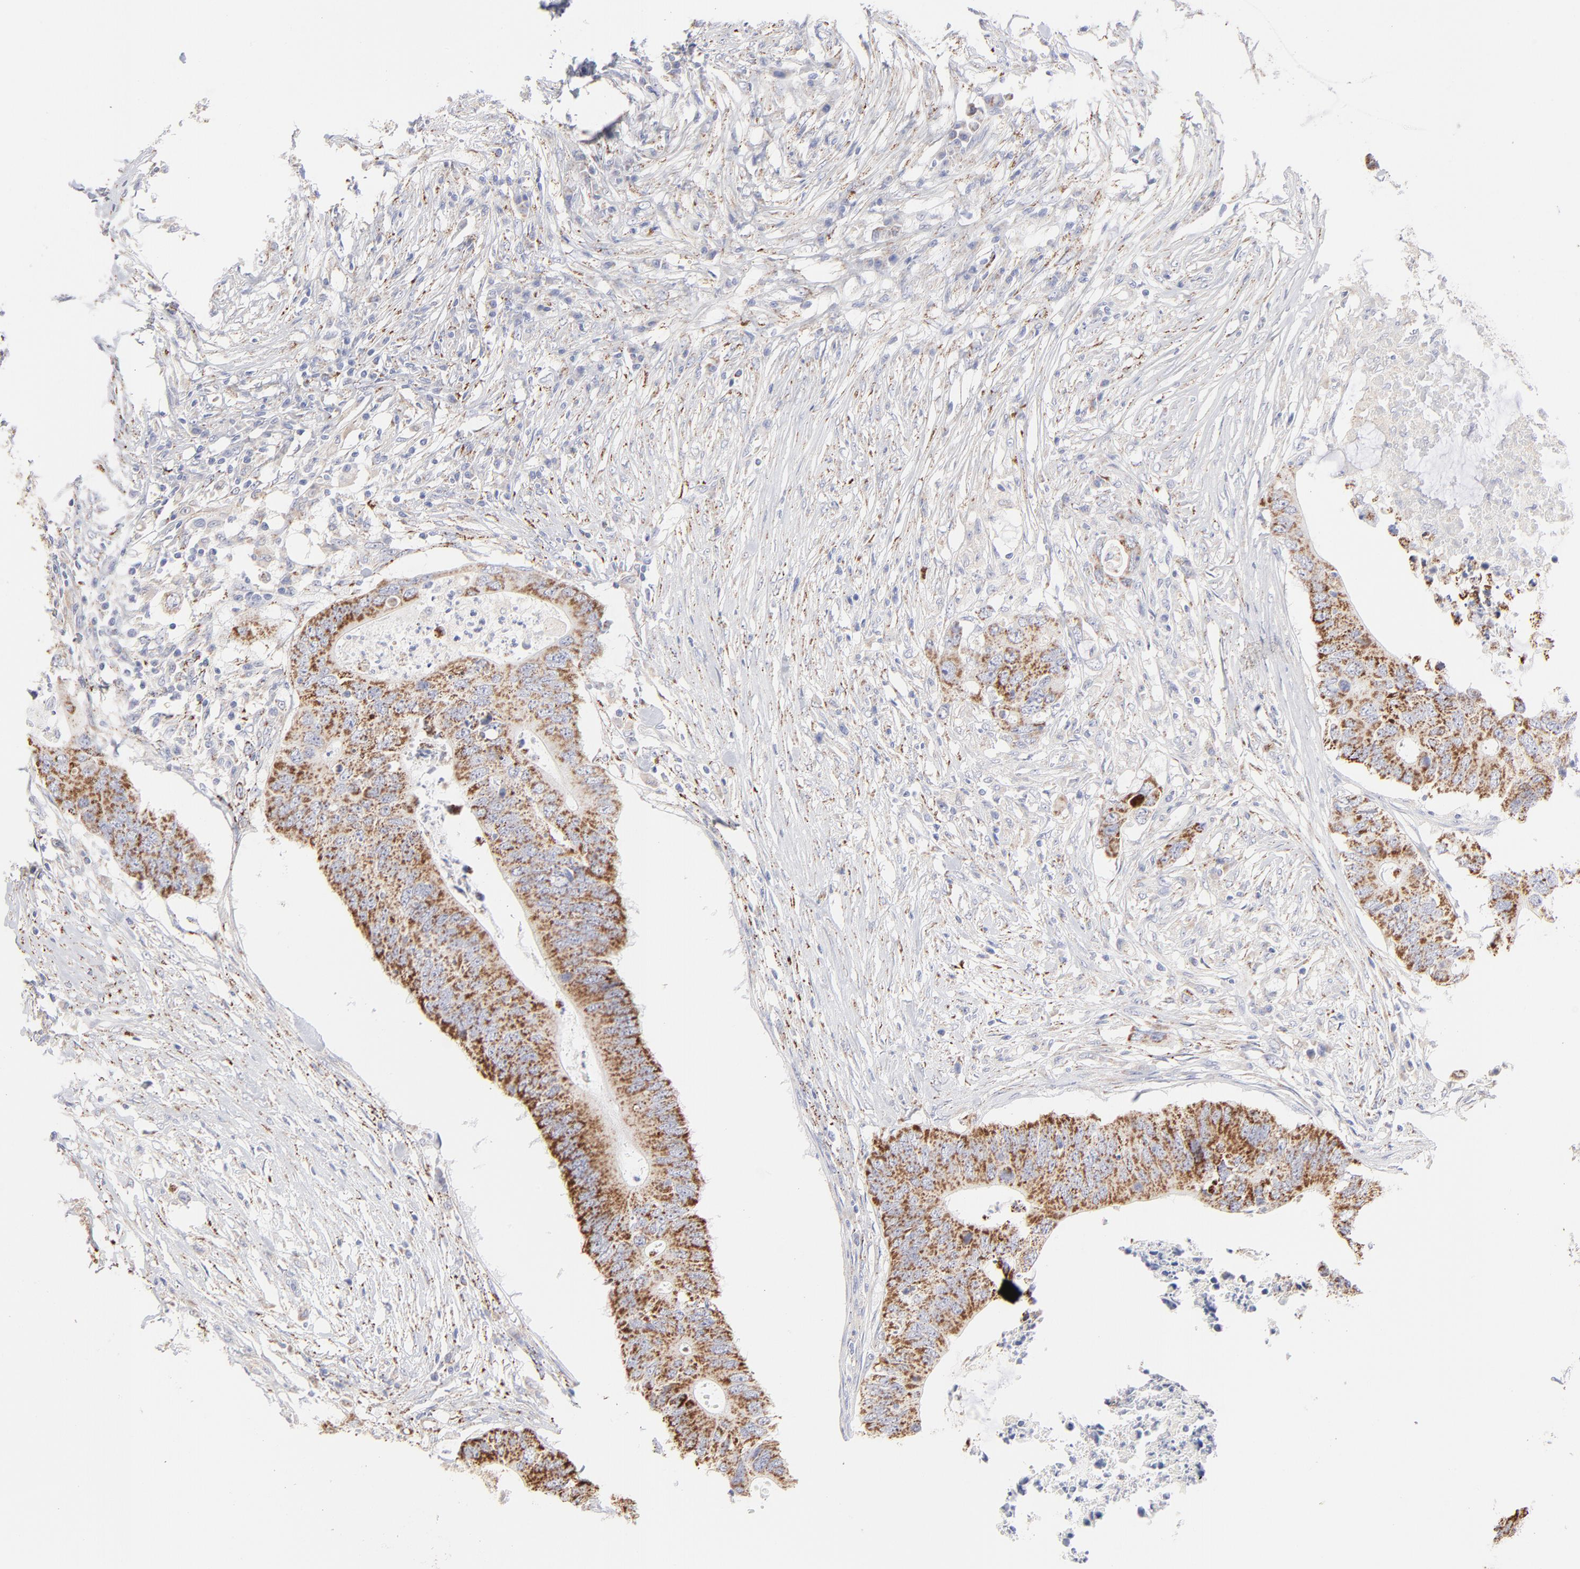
{"staining": {"intensity": "strong", "quantity": ">75%", "location": "cytoplasmic/membranous"}, "tissue": "colorectal cancer", "cell_type": "Tumor cells", "image_type": "cancer", "snomed": [{"axis": "morphology", "description": "Adenocarcinoma, NOS"}, {"axis": "topography", "description": "Colon"}], "caption": "There is high levels of strong cytoplasmic/membranous expression in tumor cells of adenocarcinoma (colorectal), as demonstrated by immunohistochemical staining (brown color).", "gene": "TST", "patient": {"sex": "male", "age": 71}}